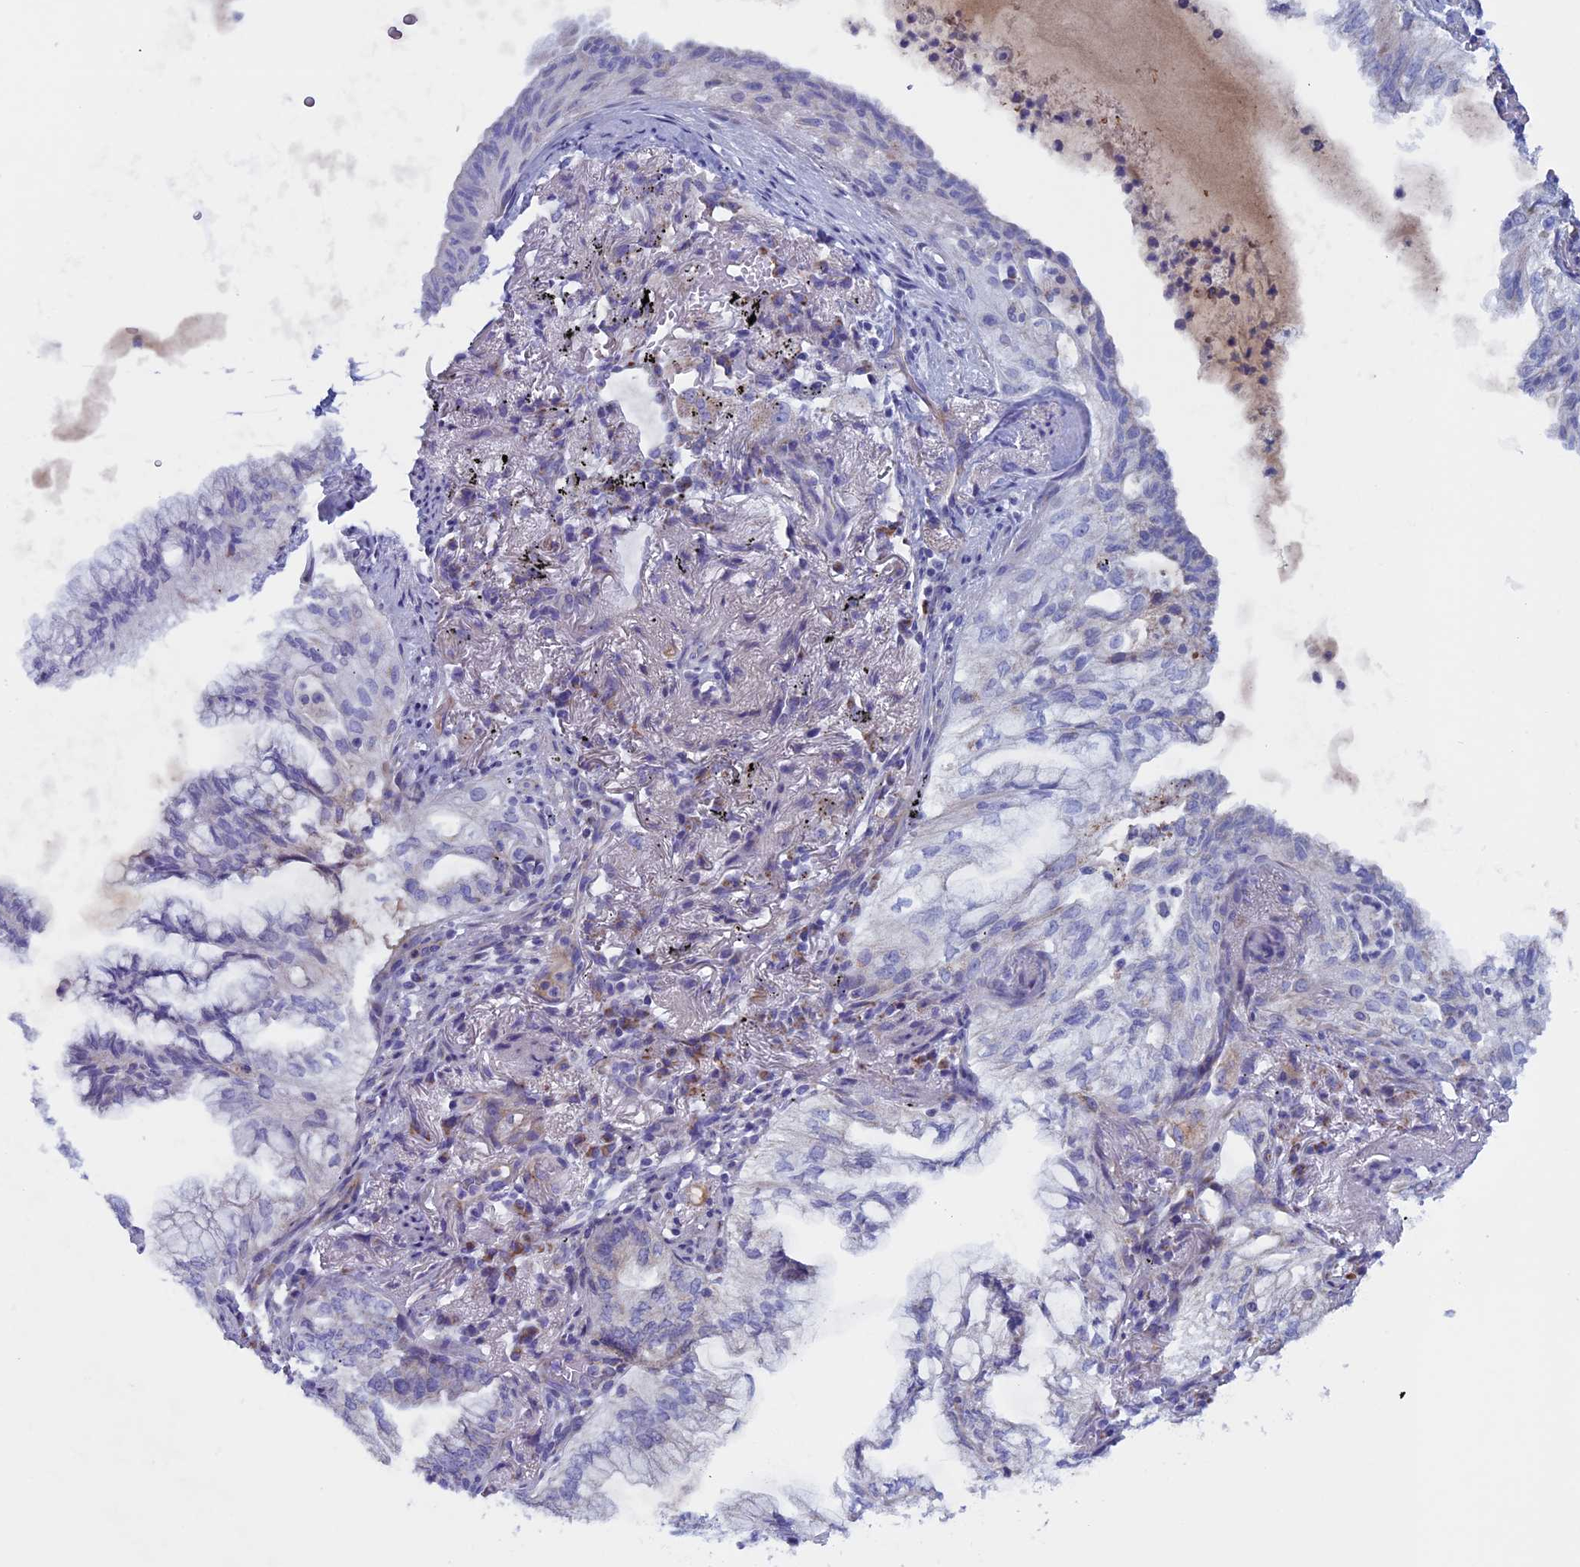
{"staining": {"intensity": "negative", "quantity": "none", "location": "none"}, "tissue": "lung cancer", "cell_type": "Tumor cells", "image_type": "cancer", "snomed": [{"axis": "morphology", "description": "Adenocarcinoma, NOS"}, {"axis": "topography", "description": "Lung"}], "caption": "This is a micrograph of immunohistochemistry (IHC) staining of lung adenocarcinoma, which shows no expression in tumor cells.", "gene": "NDUFB9", "patient": {"sex": "female", "age": 70}}